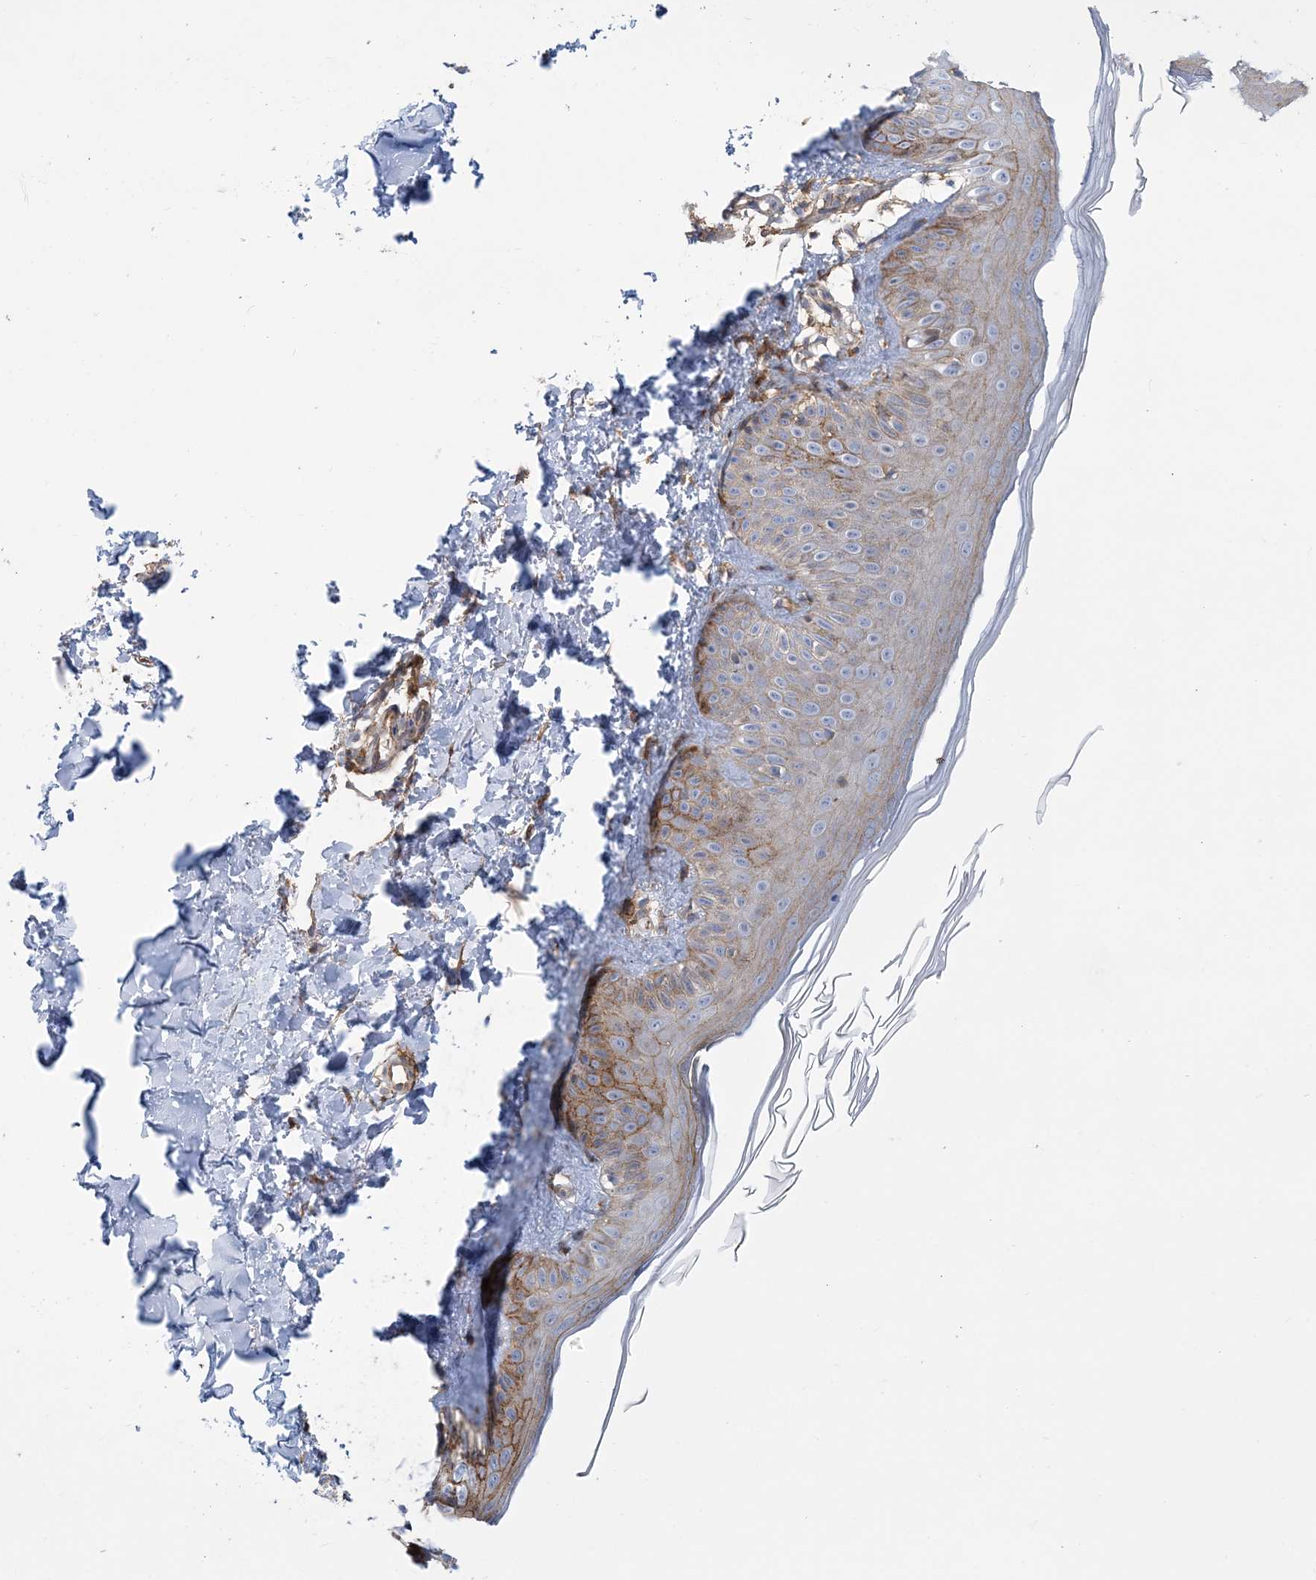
{"staining": {"intensity": "moderate", "quantity": ">75%", "location": "cytoplasmic/membranous"}, "tissue": "skin", "cell_type": "Fibroblasts", "image_type": "normal", "snomed": [{"axis": "morphology", "description": "Normal tissue, NOS"}, {"axis": "topography", "description": "Skin"}], "caption": "Protein staining of benign skin shows moderate cytoplasmic/membranous staining in about >75% of fibroblasts. (Stains: DAB (3,3'-diaminobenzidine) in brown, nuclei in blue, Microscopy: brightfield microscopy at high magnification).", "gene": "ARAP2", "patient": {"sex": "male", "age": 52}}